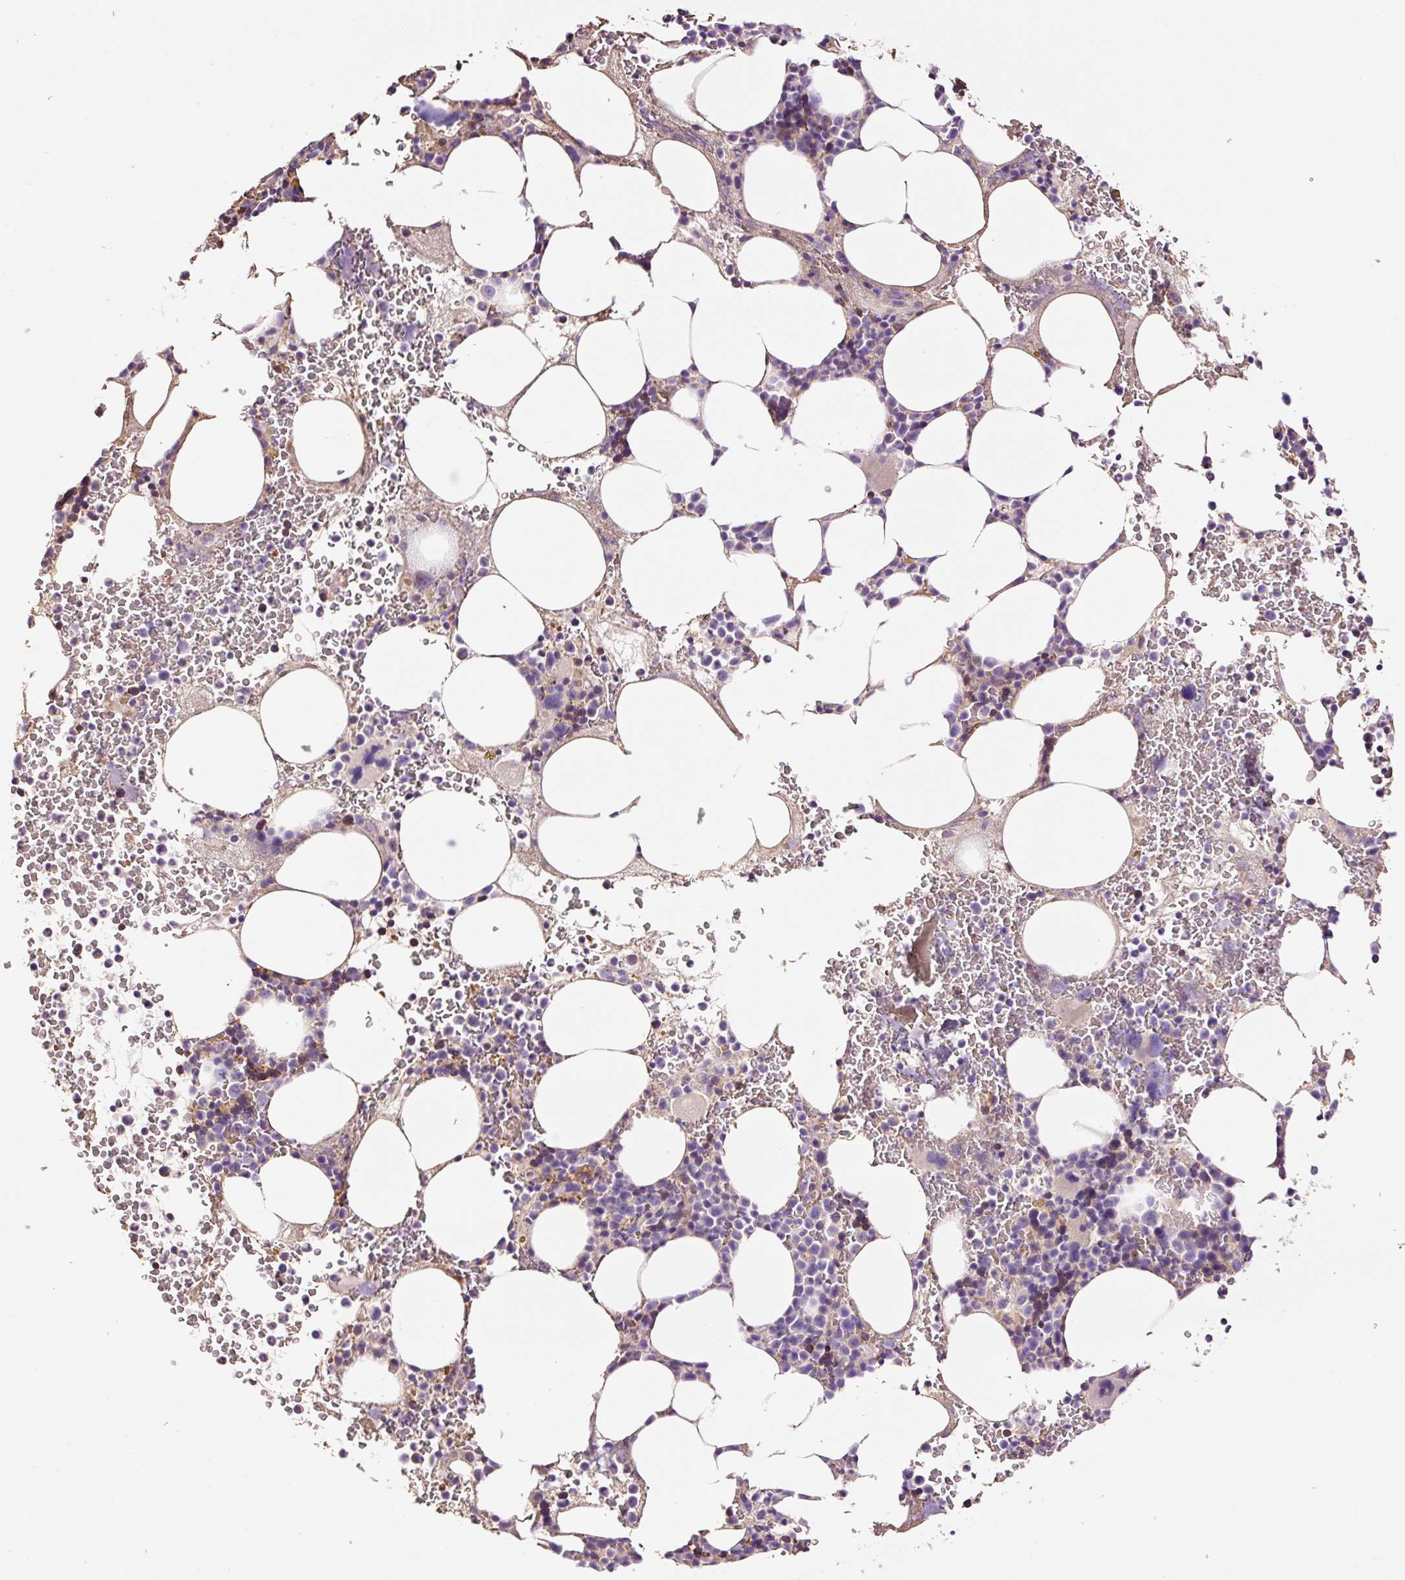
{"staining": {"intensity": "negative", "quantity": "none", "location": "none"}, "tissue": "bone marrow", "cell_type": "Hematopoietic cells", "image_type": "normal", "snomed": [{"axis": "morphology", "description": "Normal tissue, NOS"}, {"axis": "topography", "description": "Bone marrow"}], "caption": "High power microscopy histopathology image of an immunohistochemistry (IHC) histopathology image of unremarkable bone marrow, revealing no significant expression in hematopoietic cells. (DAB (3,3'-diaminobenzidine) IHC visualized using brightfield microscopy, high magnification).", "gene": "TMEM235", "patient": {"sex": "male", "age": 62}}